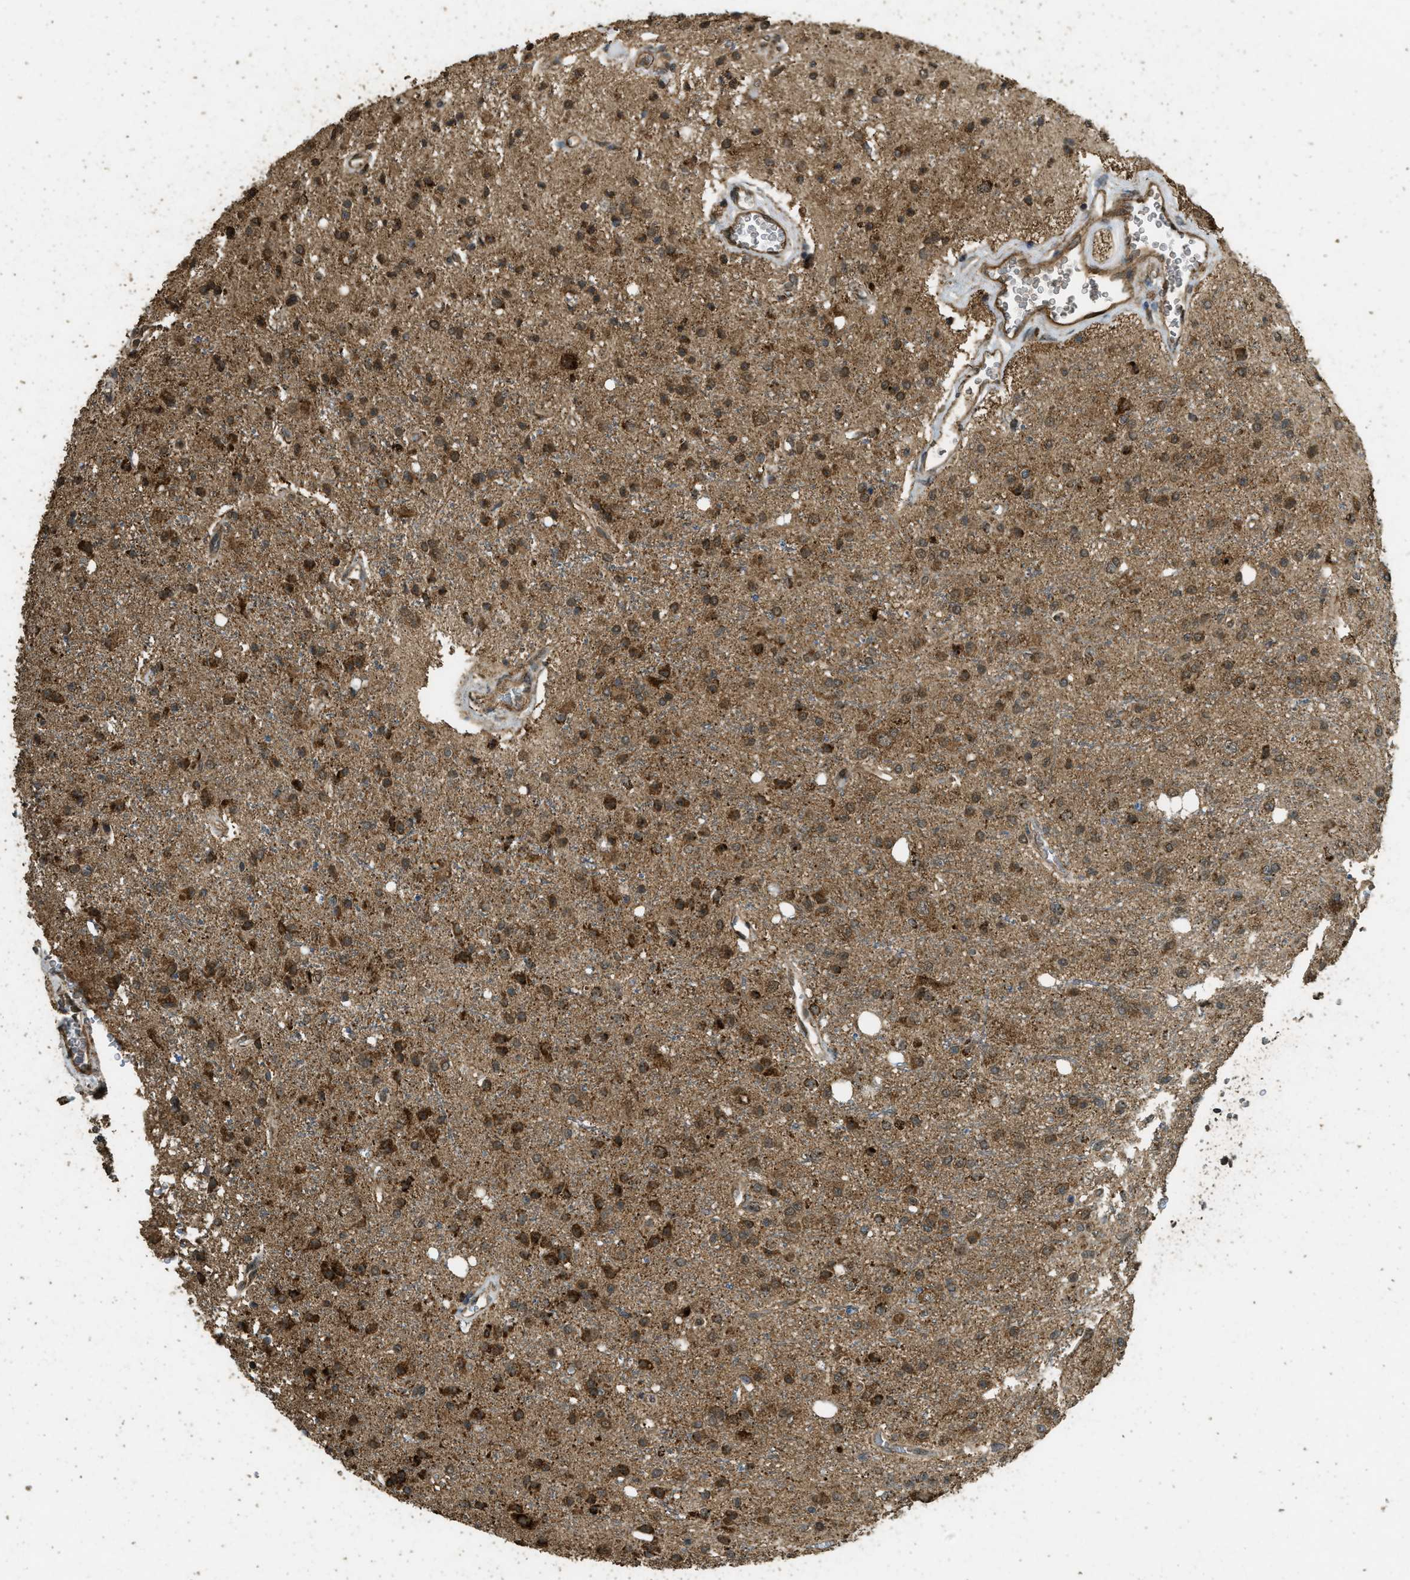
{"staining": {"intensity": "moderate", "quantity": ">75%", "location": "cytoplasmic/membranous"}, "tissue": "glioma", "cell_type": "Tumor cells", "image_type": "cancer", "snomed": [{"axis": "morphology", "description": "Glioma, malignant, High grade"}, {"axis": "topography", "description": "Brain"}], "caption": "Immunohistochemical staining of malignant glioma (high-grade) demonstrates medium levels of moderate cytoplasmic/membranous staining in about >75% of tumor cells.", "gene": "CTPS1", "patient": {"sex": "male", "age": 47}}